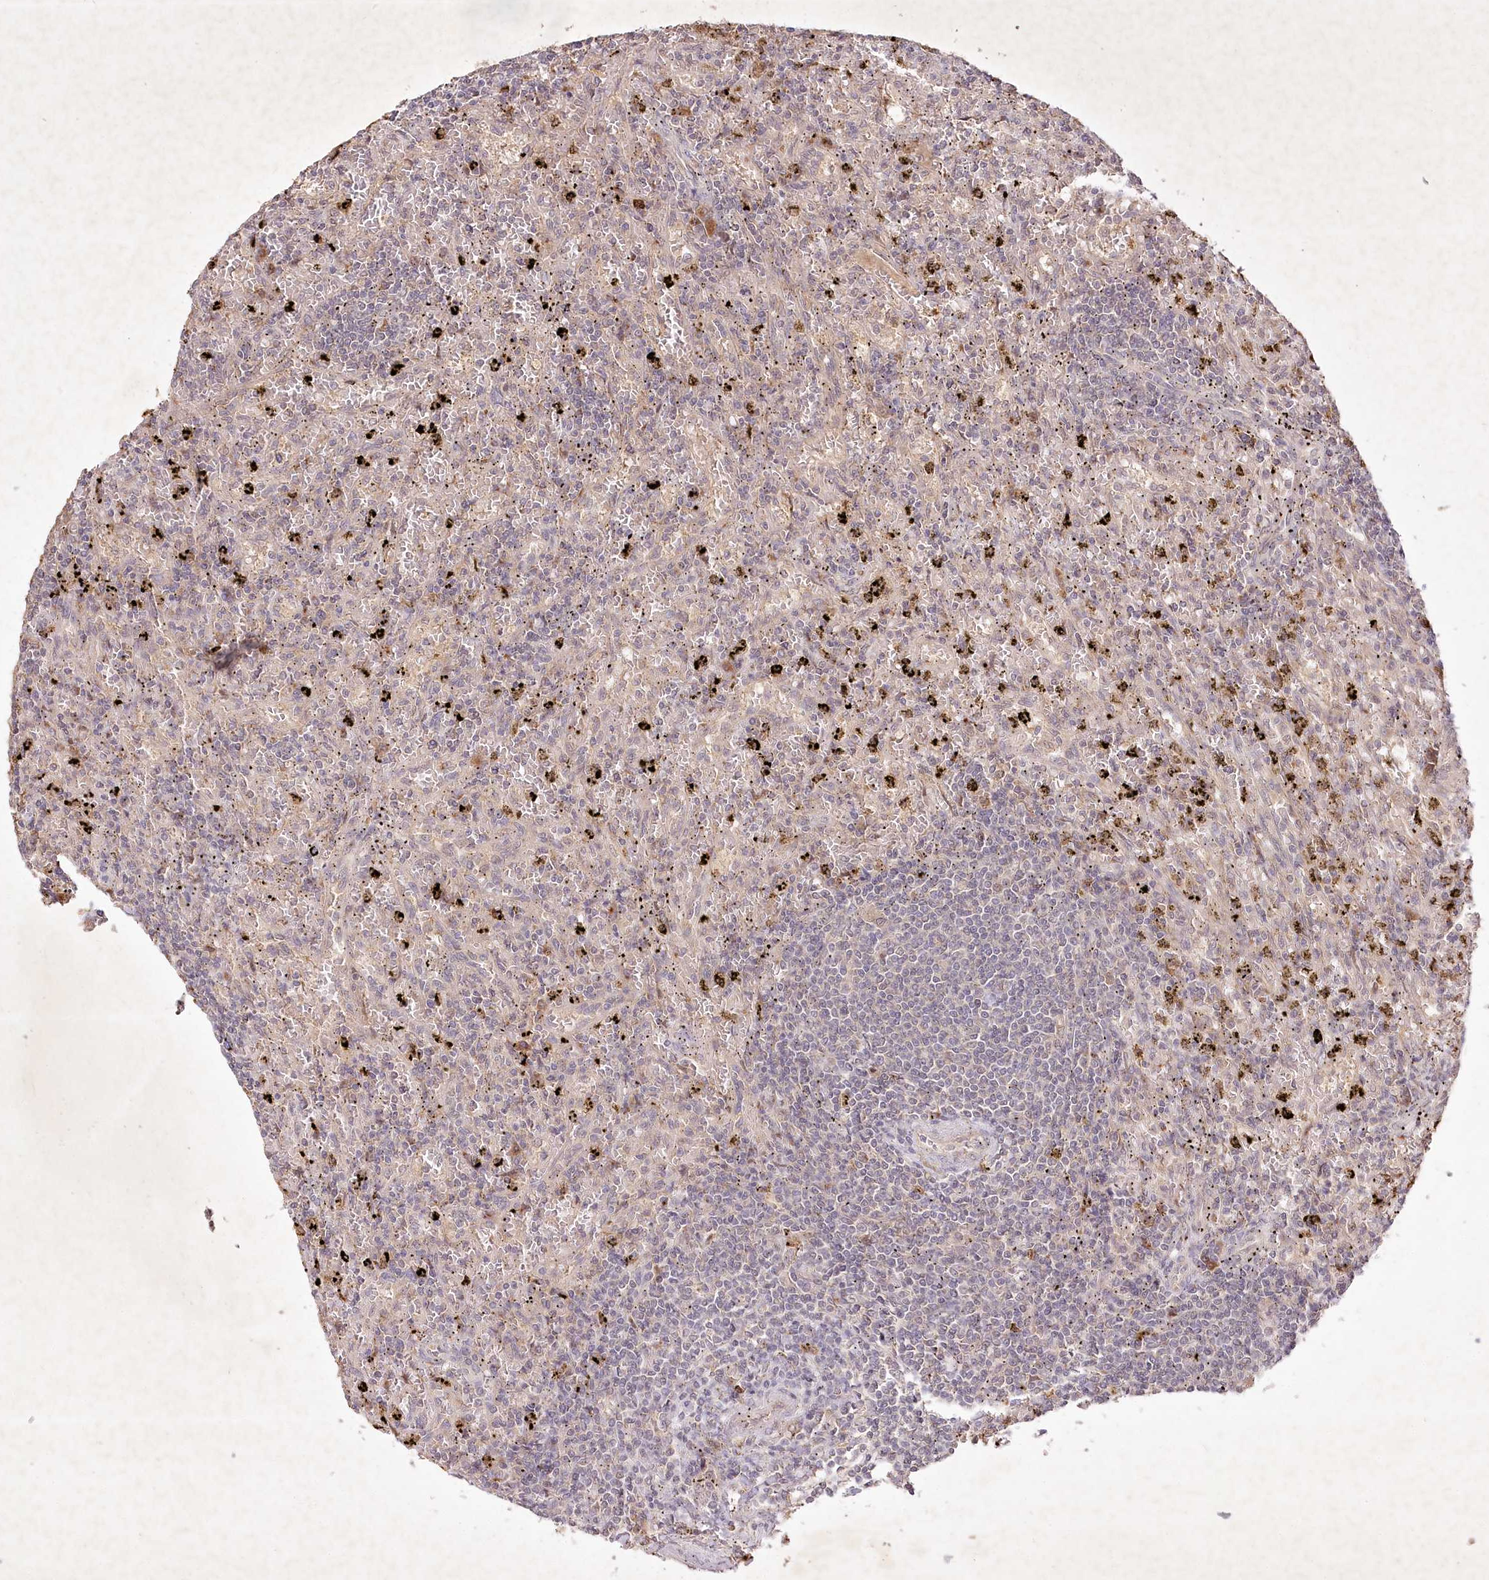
{"staining": {"intensity": "negative", "quantity": "none", "location": "none"}, "tissue": "lymphoma", "cell_type": "Tumor cells", "image_type": "cancer", "snomed": [{"axis": "morphology", "description": "Malignant lymphoma, non-Hodgkin's type, Low grade"}, {"axis": "topography", "description": "Spleen"}], "caption": "Micrograph shows no significant protein staining in tumor cells of low-grade malignant lymphoma, non-Hodgkin's type.", "gene": "IRAK1BP1", "patient": {"sex": "male", "age": 76}}